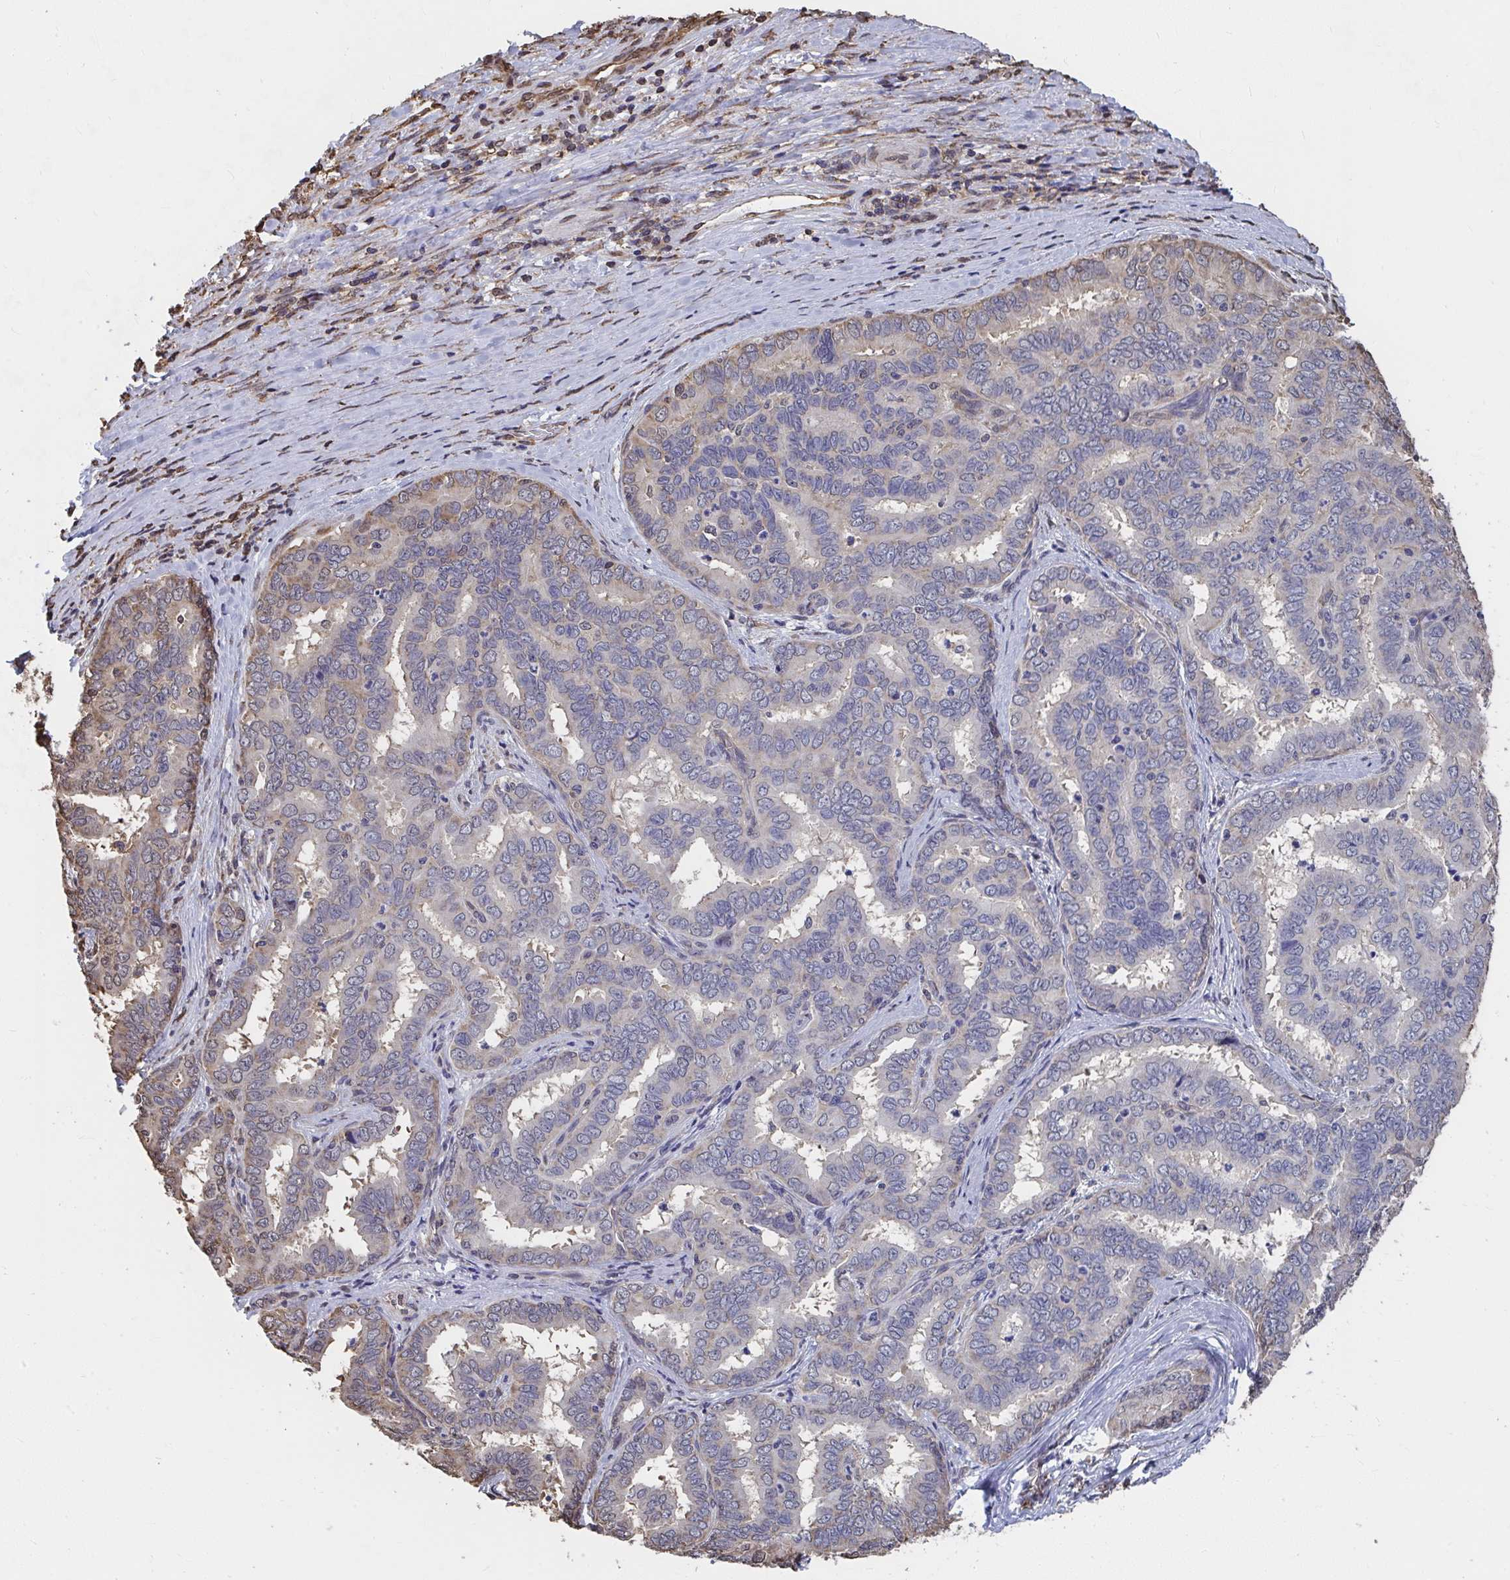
{"staining": {"intensity": "weak", "quantity": "25%-75%", "location": "nuclear"}, "tissue": "liver cancer", "cell_type": "Tumor cells", "image_type": "cancer", "snomed": [{"axis": "morphology", "description": "Cholangiocarcinoma"}, {"axis": "topography", "description": "Liver"}], "caption": "About 25%-75% of tumor cells in cholangiocarcinoma (liver) display weak nuclear protein staining as visualized by brown immunohistochemical staining.", "gene": "SYNCRIP", "patient": {"sex": "female", "age": 64}}